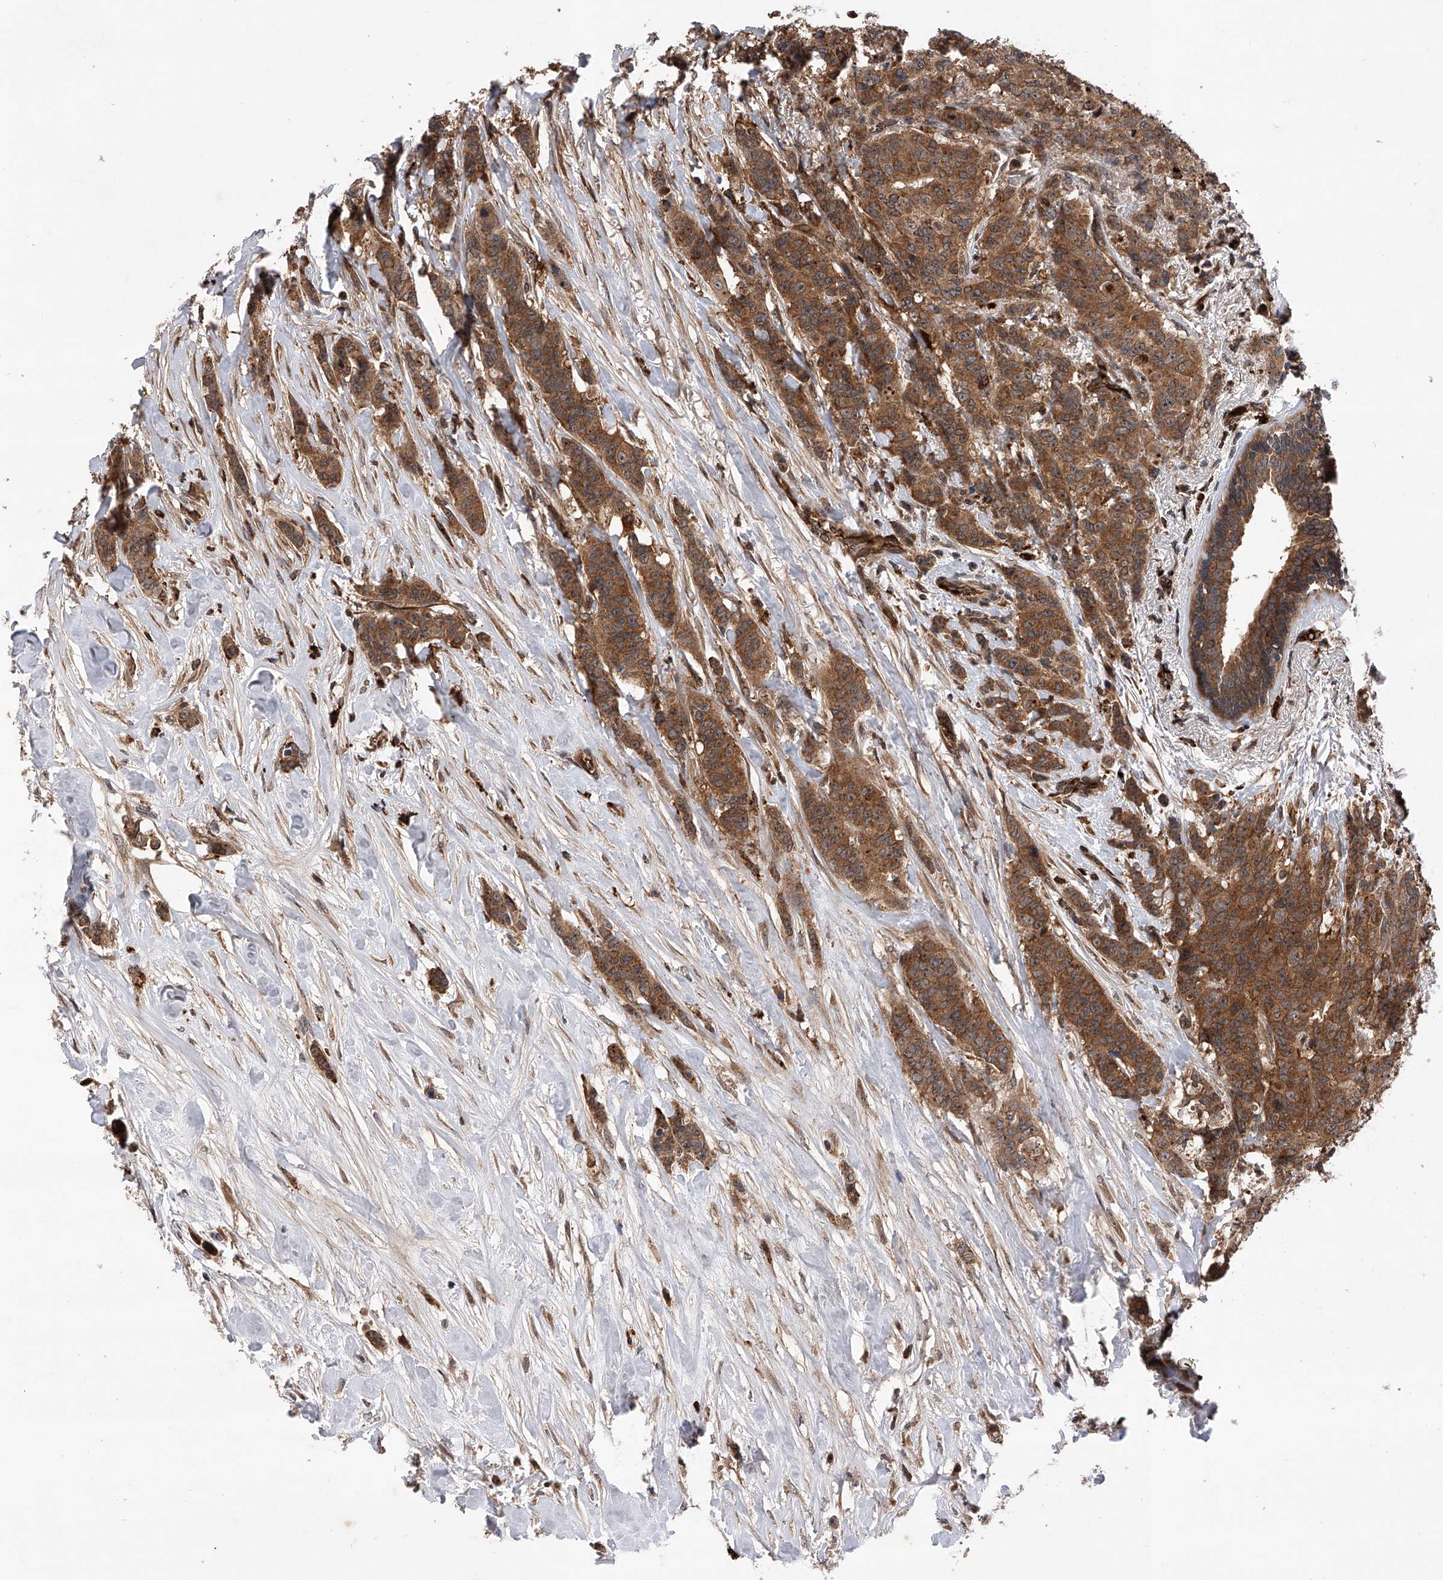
{"staining": {"intensity": "moderate", "quantity": ">75%", "location": "cytoplasmic/membranous"}, "tissue": "breast cancer", "cell_type": "Tumor cells", "image_type": "cancer", "snomed": [{"axis": "morphology", "description": "Duct carcinoma"}, {"axis": "topography", "description": "Breast"}], "caption": "Intraductal carcinoma (breast) tissue demonstrates moderate cytoplasmic/membranous expression in about >75% of tumor cells, visualized by immunohistochemistry.", "gene": "MAP3K11", "patient": {"sex": "female", "age": 40}}